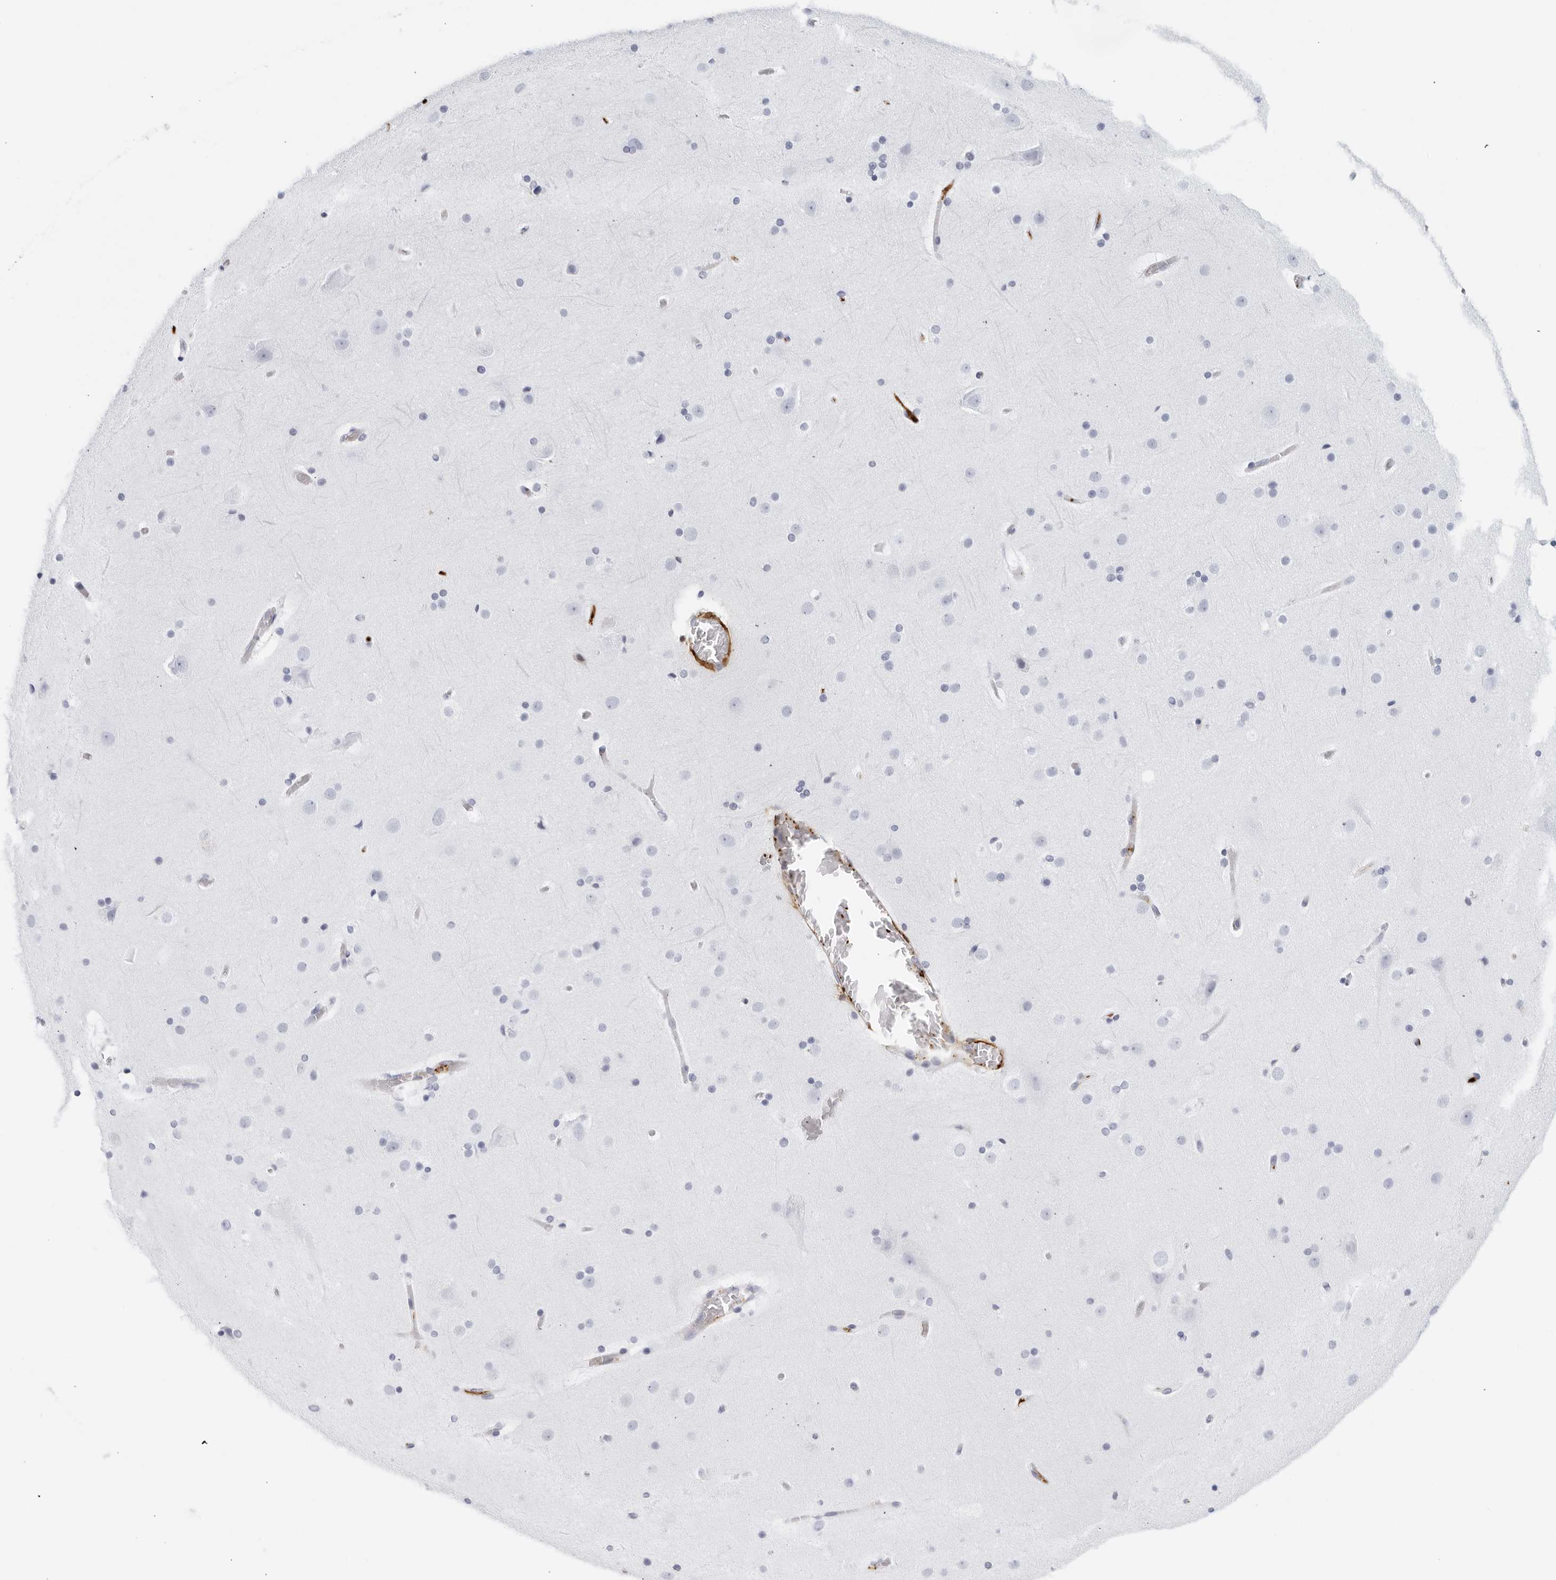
{"staining": {"intensity": "negative", "quantity": "none", "location": "none"}, "tissue": "cerebral cortex", "cell_type": "Endothelial cells", "image_type": "normal", "snomed": [{"axis": "morphology", "description": "Normal tissue, NOS"}, {"axis": "topography", "description": "Cerebral cortex"}], "caption": "This is a image of immunohistochemistry staining of normal cerebral cortex, which shows no expression in endothelial cells.", "gene": "FGG", "patient": {"sex": "male", "age": 57}}